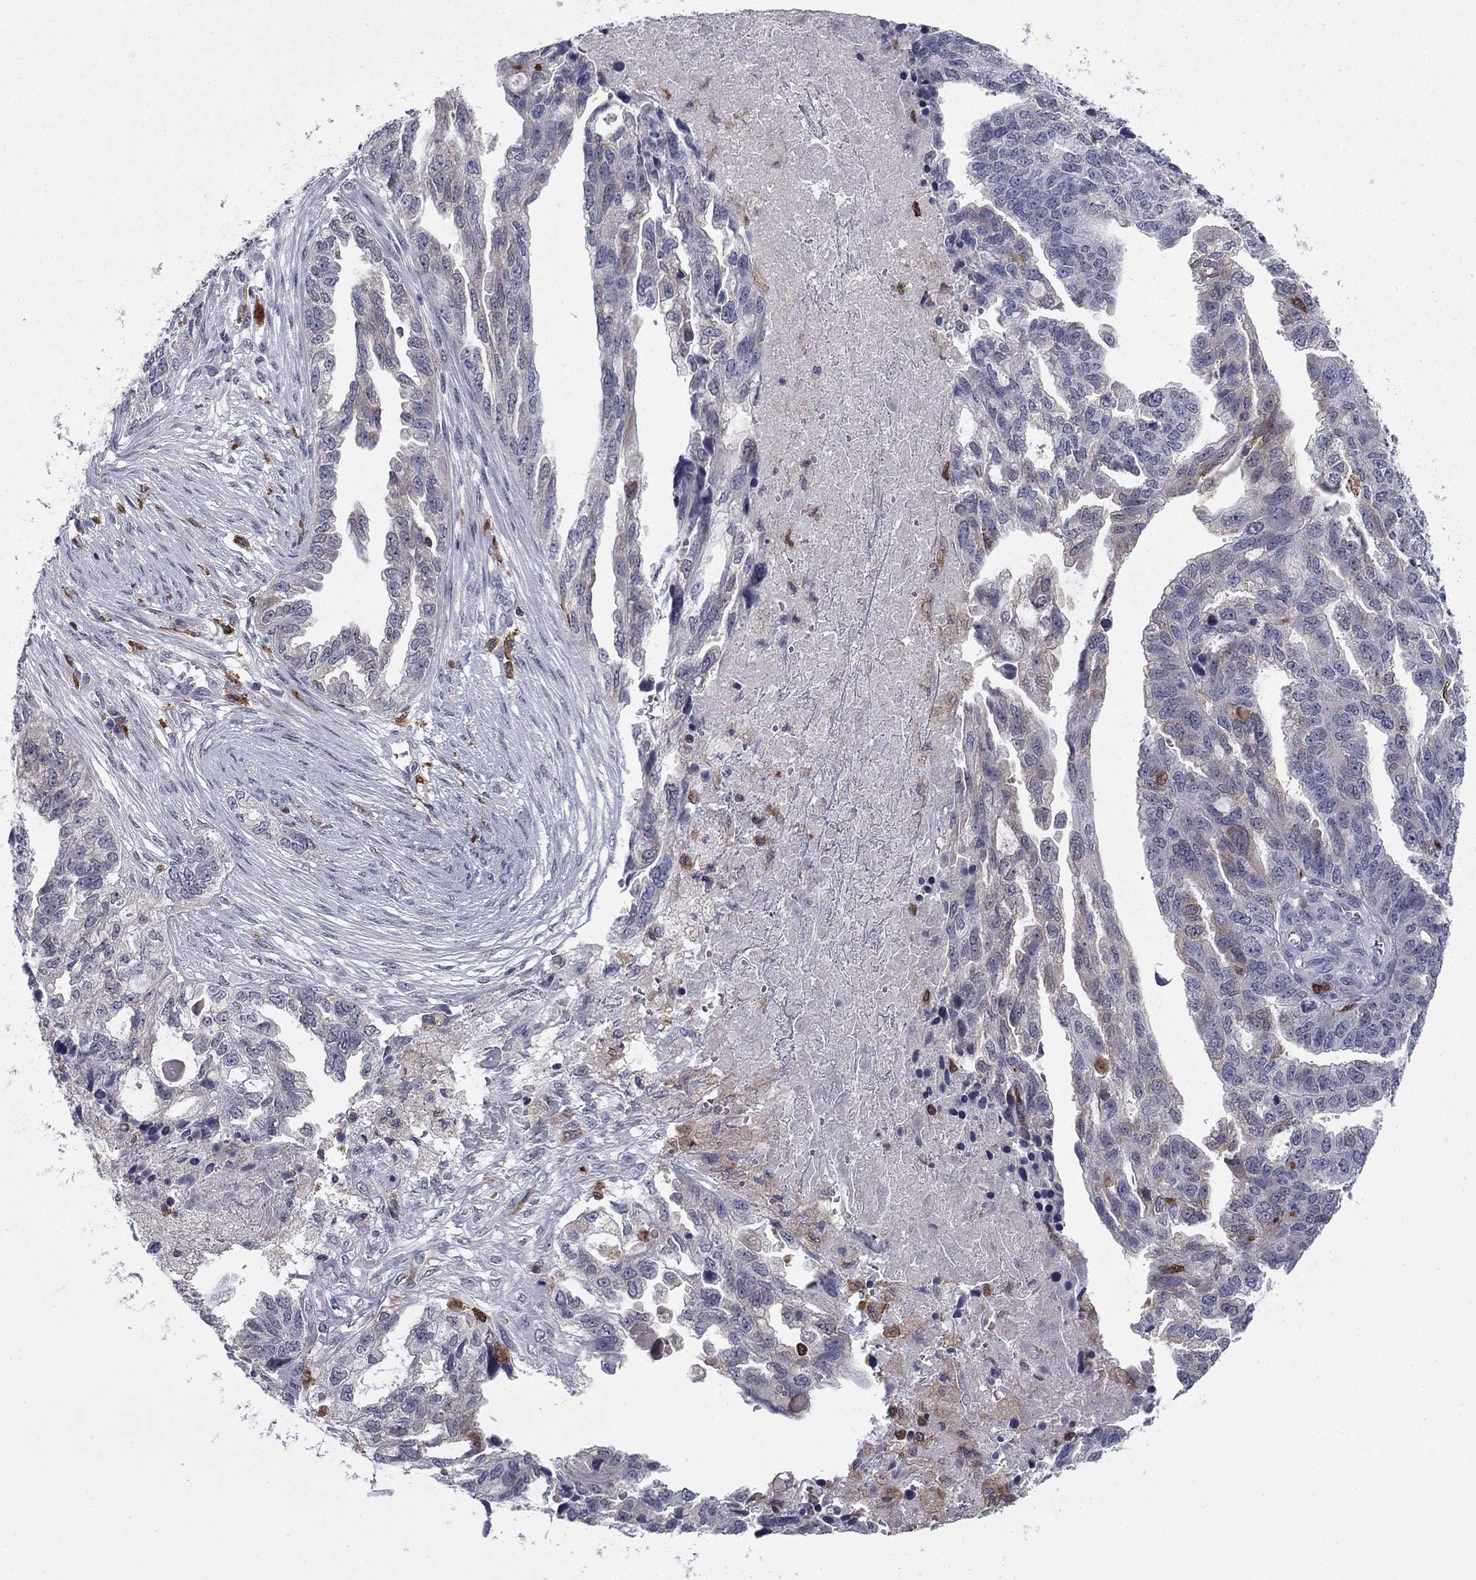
{"staining": {"intensity": "negative", "quantity": "none", "location": "none"}, "tissue": "ovarian cancer", "cell_type": "Tumor cells", "image_type": "cancer", "snomed": [{"axis": "morphology", "description": "Cystadenocarcinoma, serous, NOS"}, {"axis": "topography", "description": "Ovary"}], "caption": "A micrograph of ovarian serous cystadenocarcinoma stained for a protein shows no brown staining in tumor cells.", "gene": "PLCB2", "patient": {"sex": "female", "age": 51}}